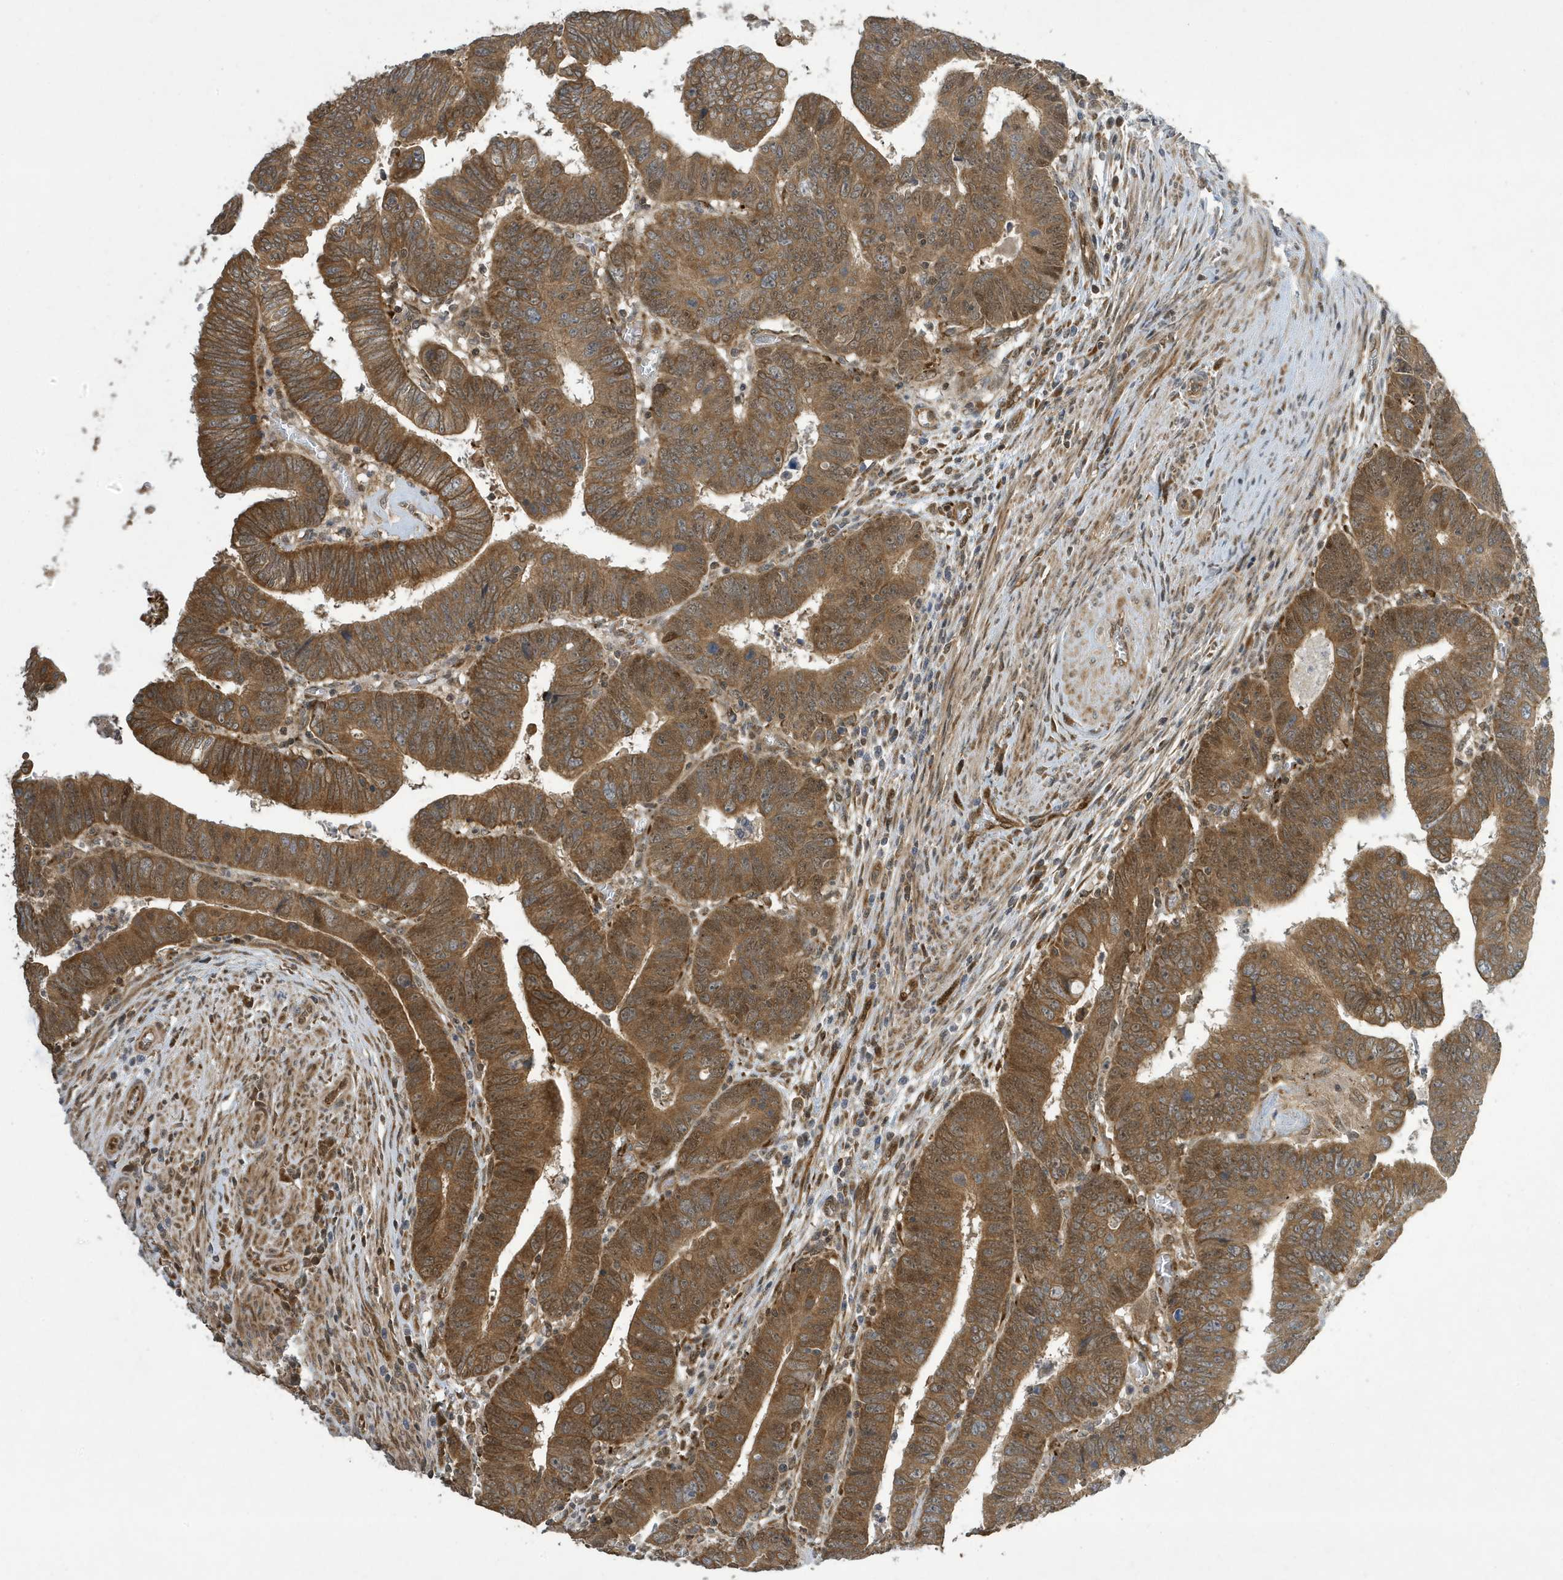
{"staining": {"intensity": "moderate", "quantity": ">75%", "location": "cytoplasmic/membranous"}, "tissue": "colorectal cancer", "cell_type": "Tumor cells", "image_type": "cancer", "snomed": [{"axis": "morphology", "description": "Normal tissue, NOS"}, {"axis": "morphology", "description": "Adenocarcinoma, NOS"}, {"axis": "topography", "description": "Rectum"}], "caption": "This micrograph displays immunohistochemistry (IHC) staining of human adenocarcinoma (colorectal), with medium moderate cytoplasmic/membranous positivity in approximately >75% of tumor cells.", "gene": "NCOA7", "patient": {"sex": "female", "age": 65}}